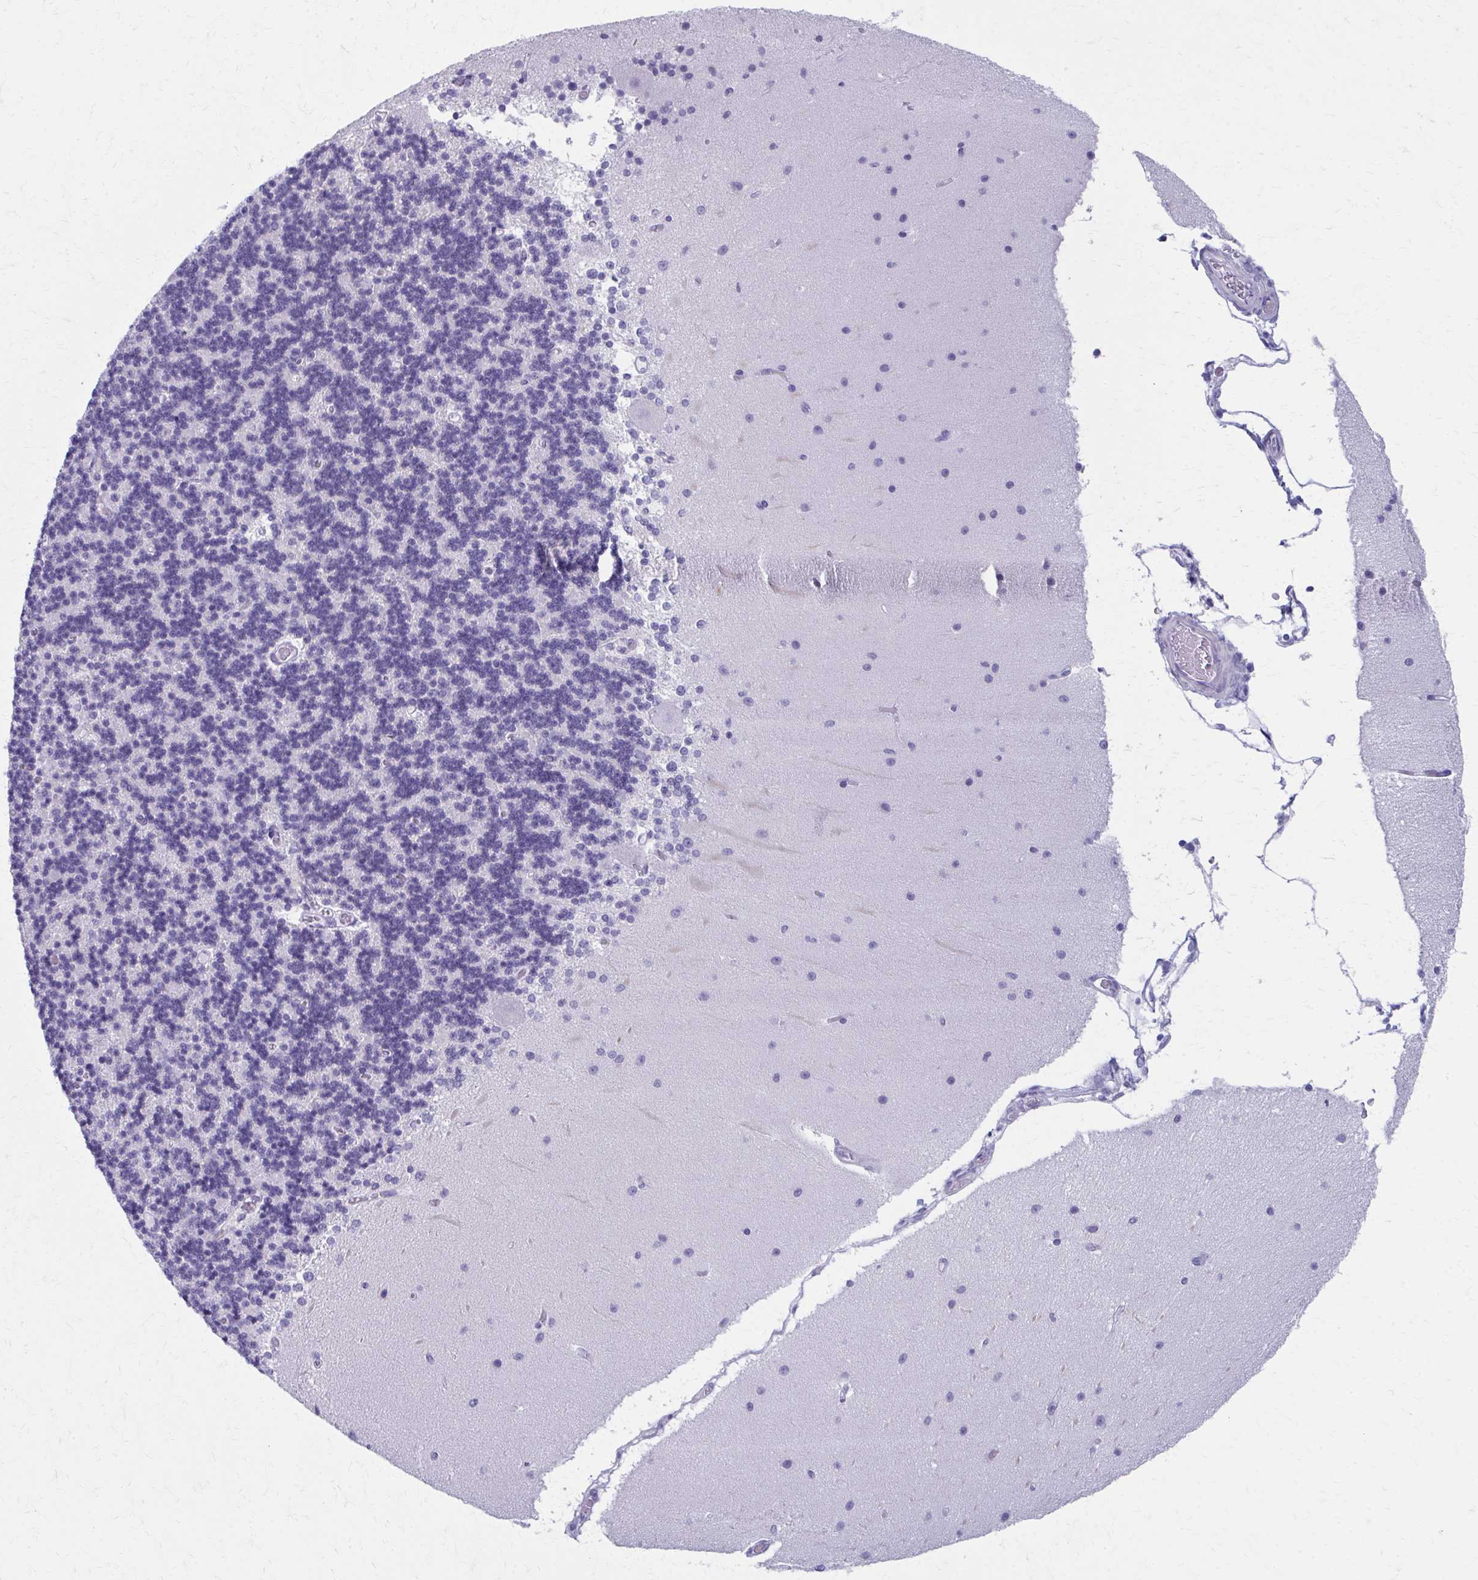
{"staining": {"intensity": "negative", "quantity": "none", "location": "none"}, "tissue": "cerebellum", "cell_type": "Cells in granular layer", "image_type": "normal", "snomed": [{"axis": "morphology", "description": "Normal tissue, NOS"}, {"axis": "topography", "description": "Cerebellum"}], "caption": "The micrograph reveals no significant expression in cells in granular layer of cerebellum.", "gene": "MPLKIP", "patient": {"sex": "female", "age": 54}}